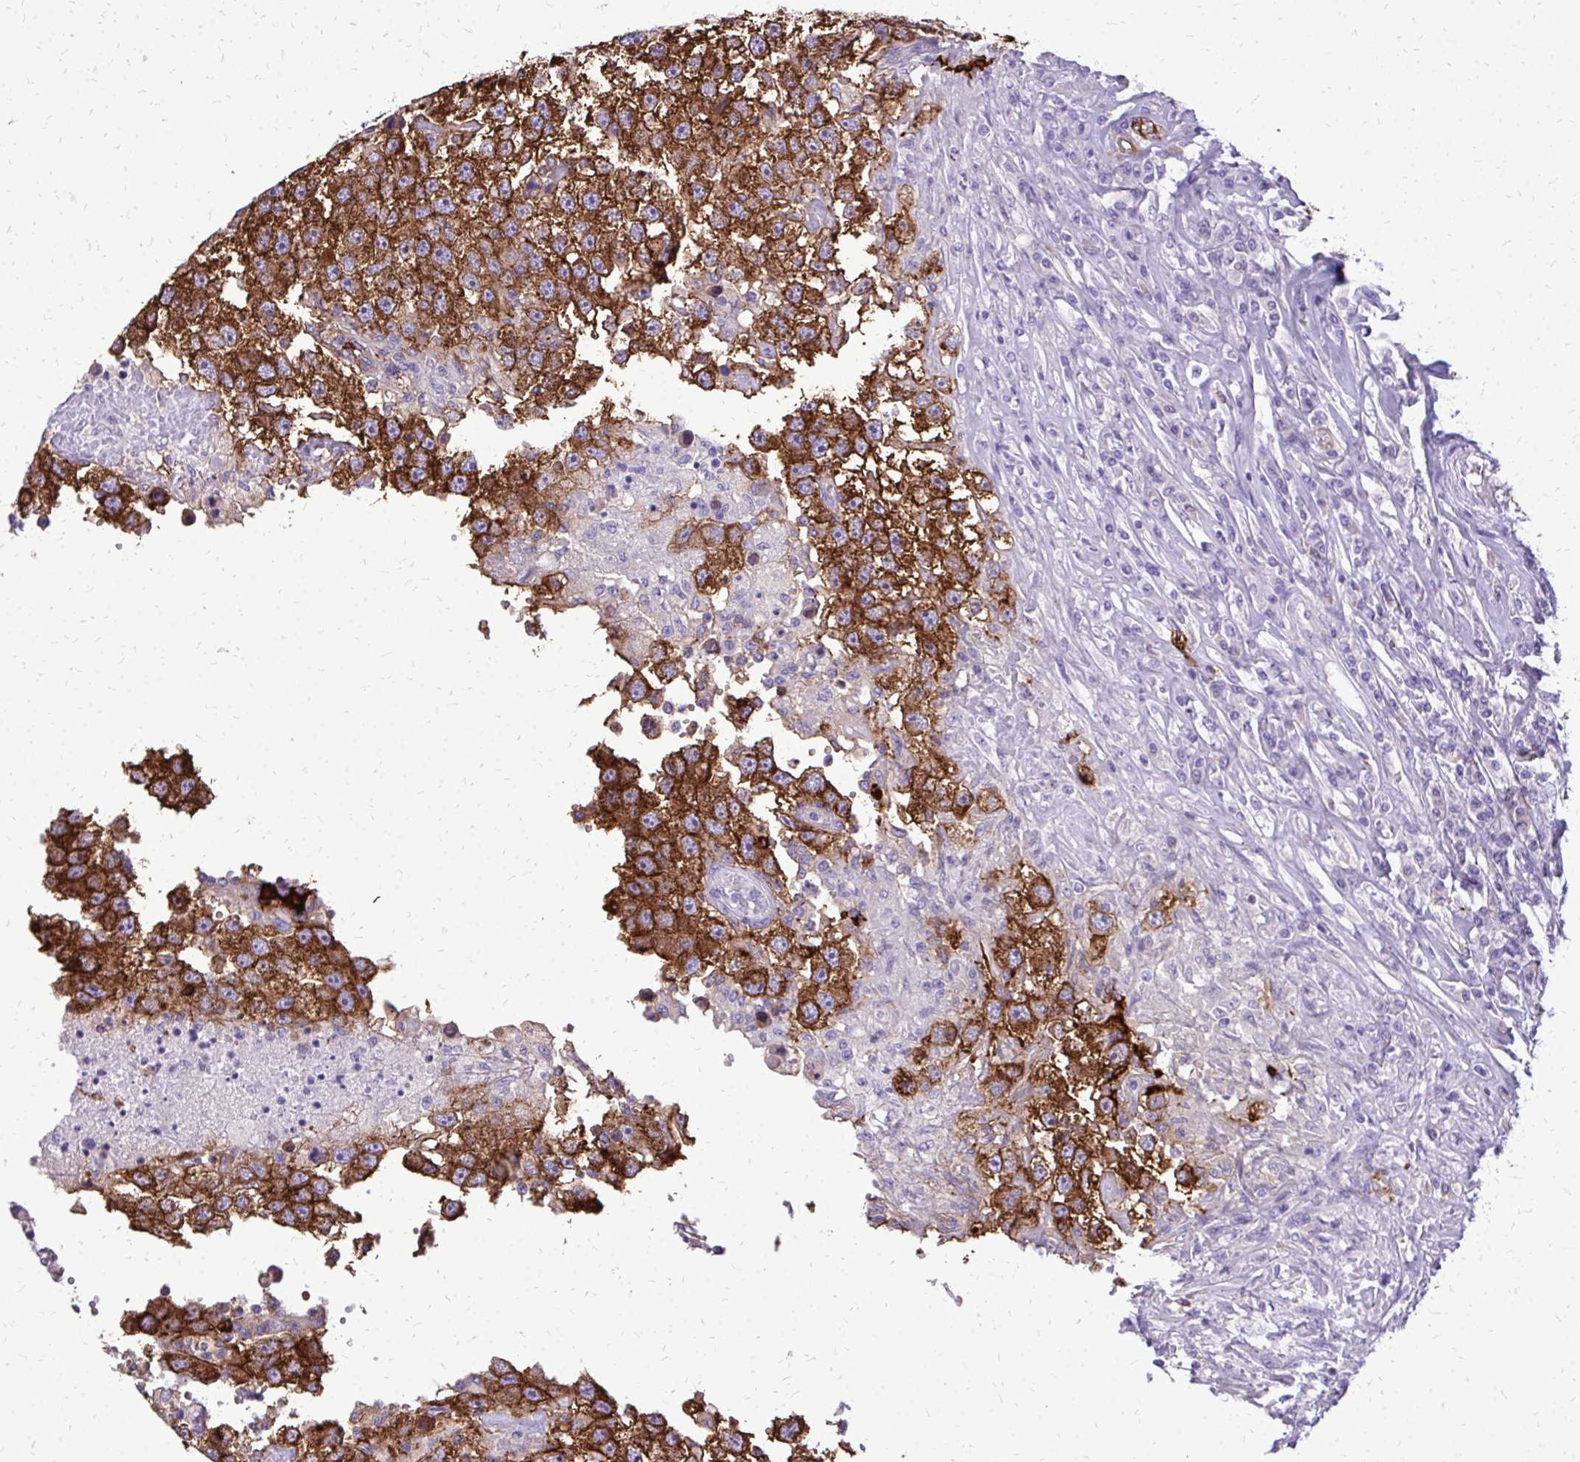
{"staining": {"intensity": "strong", "quantity": ">75%", "location": "cytoplasmic/membranous"}, "tissue": "testis cancer", "cell_type": "Tumor cells", "image_type": "cancer", "snomed": [{"axis": "morphology", "description": "Carcinoma, Embryonal, NOS"}, {"axis": "topography", "description": "Testis"}], "caption": "High-magnification brightfield microscopy of testis cancer (embryonal carcinoma) stained with DAB (3,3'-diaminobenzidine) (brown) and counterstained with hematoxylin (blue). tumor cells exhibit strong cytoplasmic/membranous staining is appreciated in about>75% of cells.", "gene": "MARCKSL1", "patient": {"sex": "male", "age": 83}}